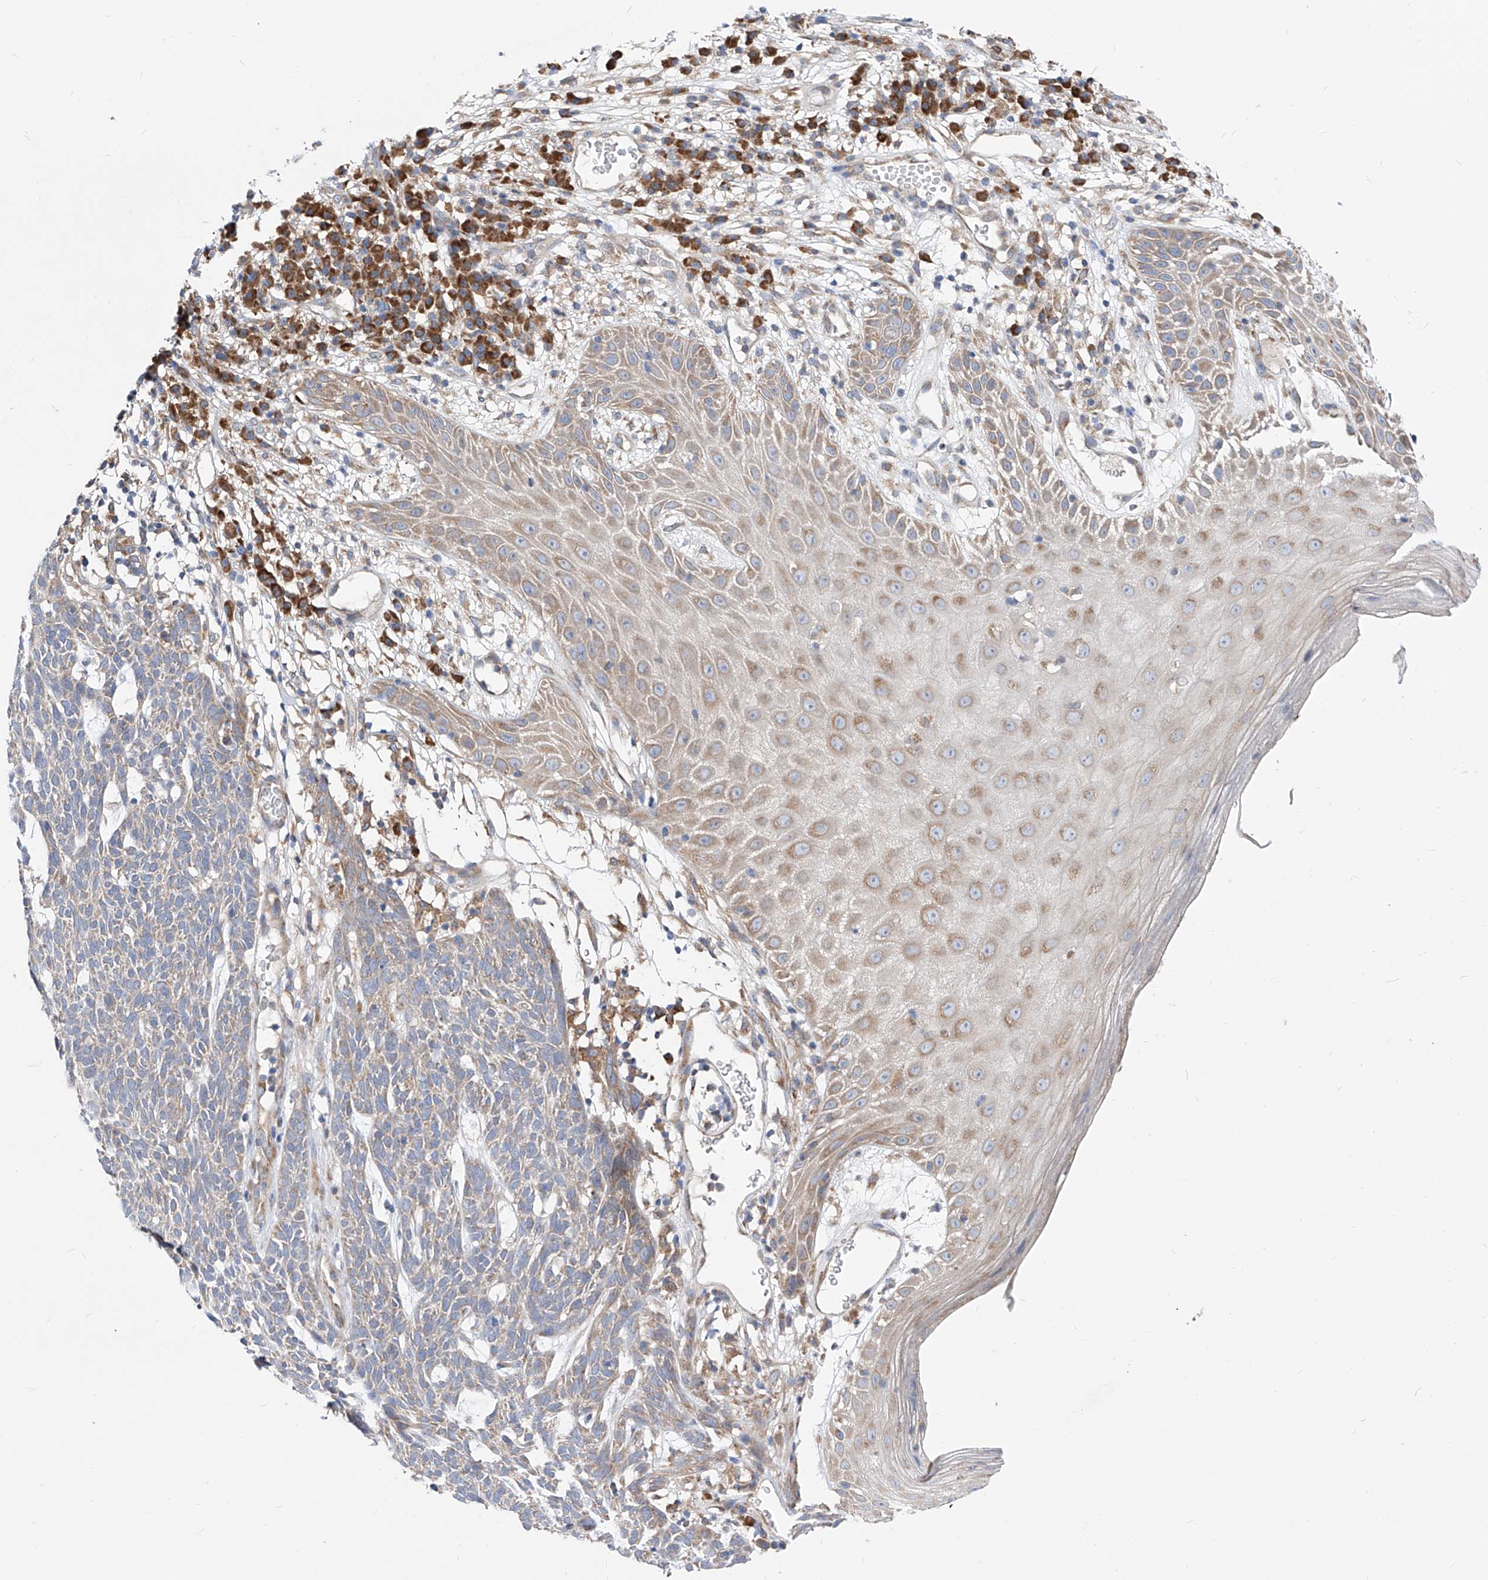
{"staining": {"intensity": "weak", "quantity": "25%-75%", "location": "cytoplasmic/membranous"}, "tissue": "skin cancer", "cell_type": "Tumor cells", "image_type": "cancer", "snomed": [{"axis": "morphology", "description": "Squamous cell carcinoma, NOS"}, {"axis": "topography", "description": "Skin"}], "caption": "Immunohistochemical staining of human squamous cell carcinoma (skin) displays low levels of weak cytoplasmic/membranous positivity in approximately 25%-75% of tumor cells.", "gene": "UFL1", "patient": {"sex": "female", "age": 90}}